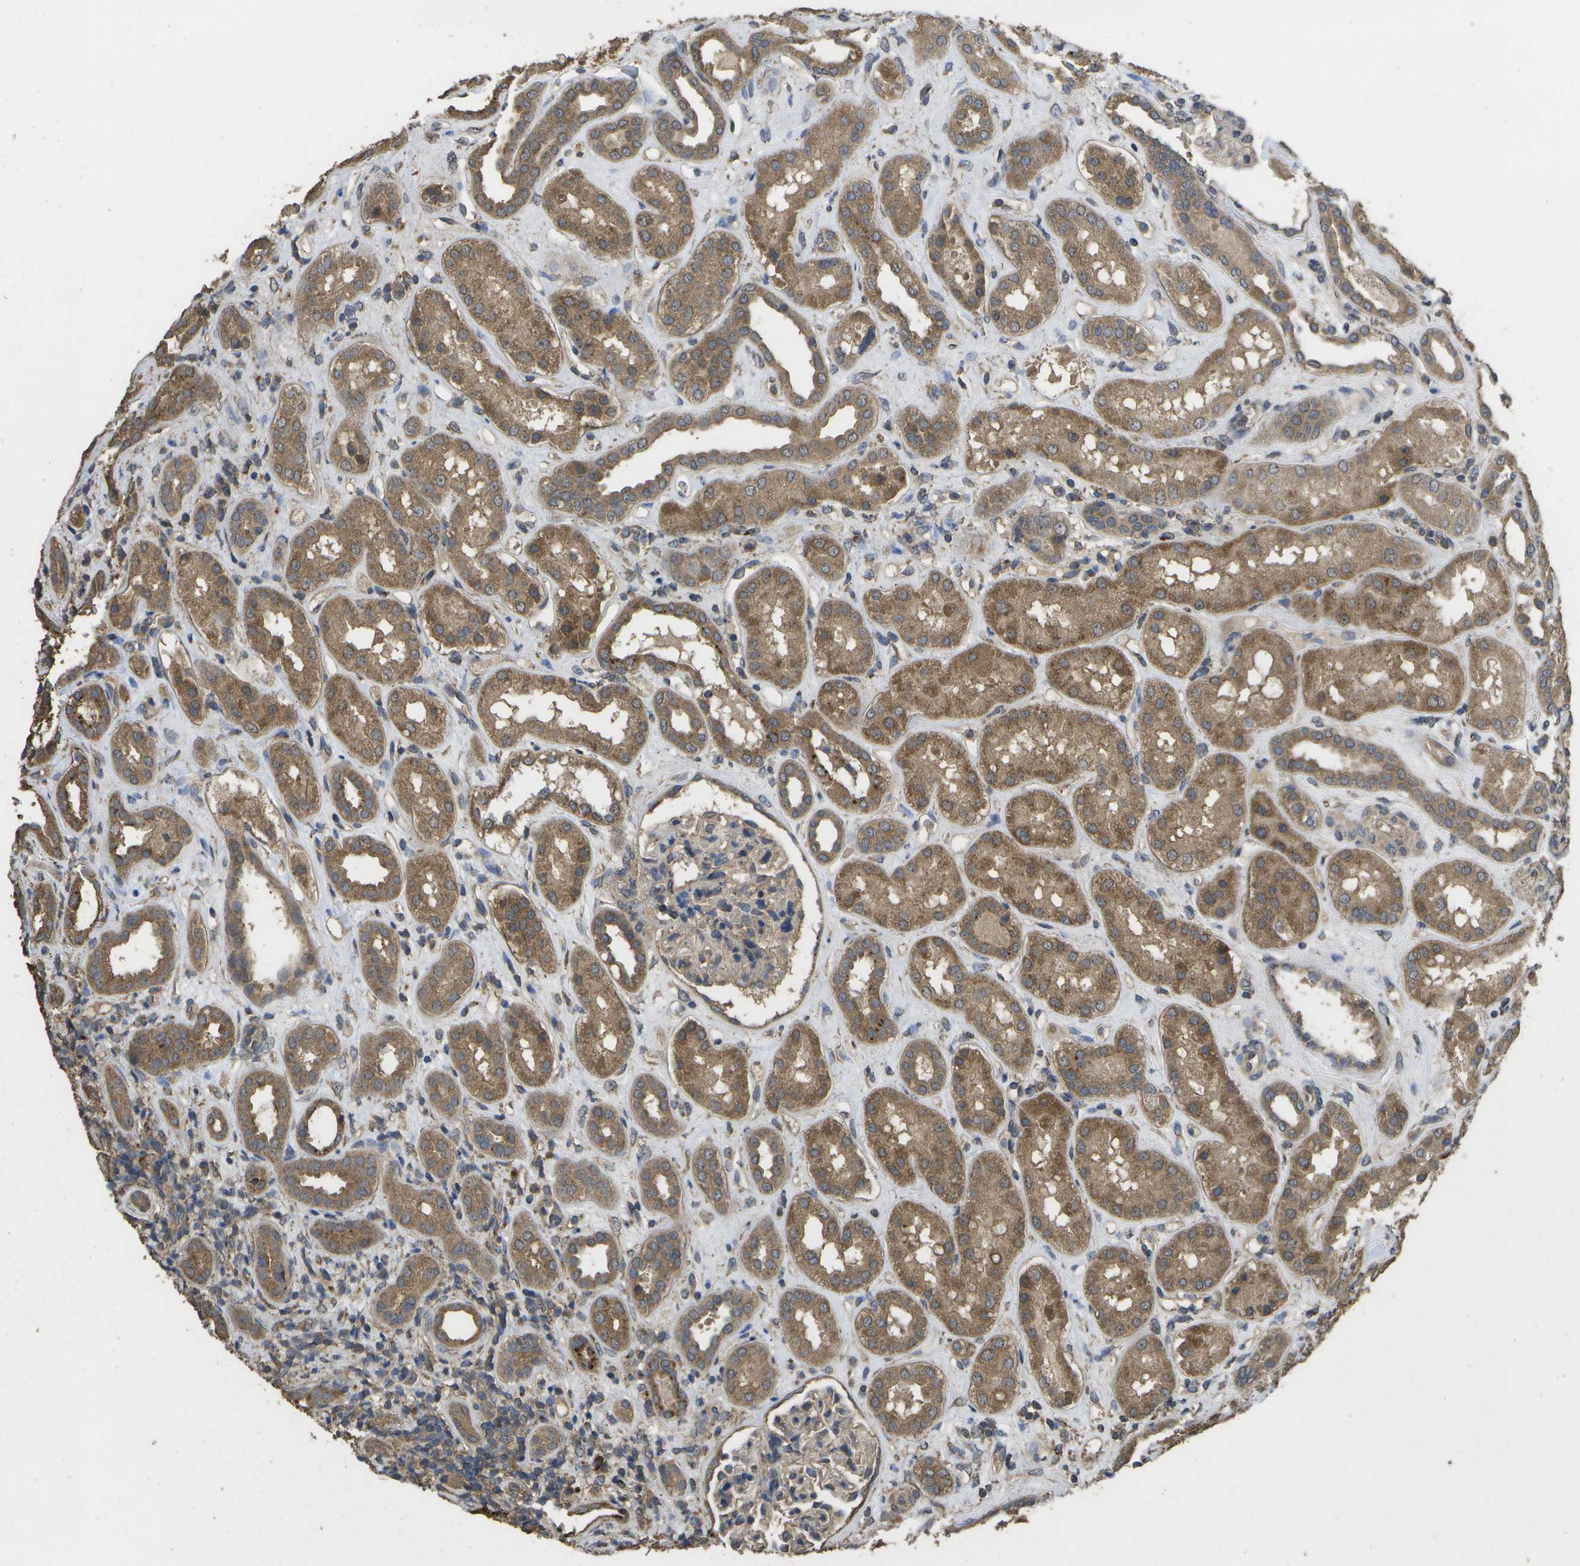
{"staining": {"intensity": "weak", "quantity": ">75%", "location": "cytoplasmic/membranous"}, "tissue": "kidney", "cell_type": "Cells in glomeruli", "image_type": "normal", "snomed": [{"axis": "morphology", "description": "Normal tissue, NOS"}, {"axis": "topography", "description": "Kidney"}], "caption": "The photomicrograph displays staining of unremarkable kidney, revealing weak cytoplasmic/membranous protein staining (brown color) within cells in glomeruli.", "gene": "SACS", "patient": {"sex": "male", "age": 59}}